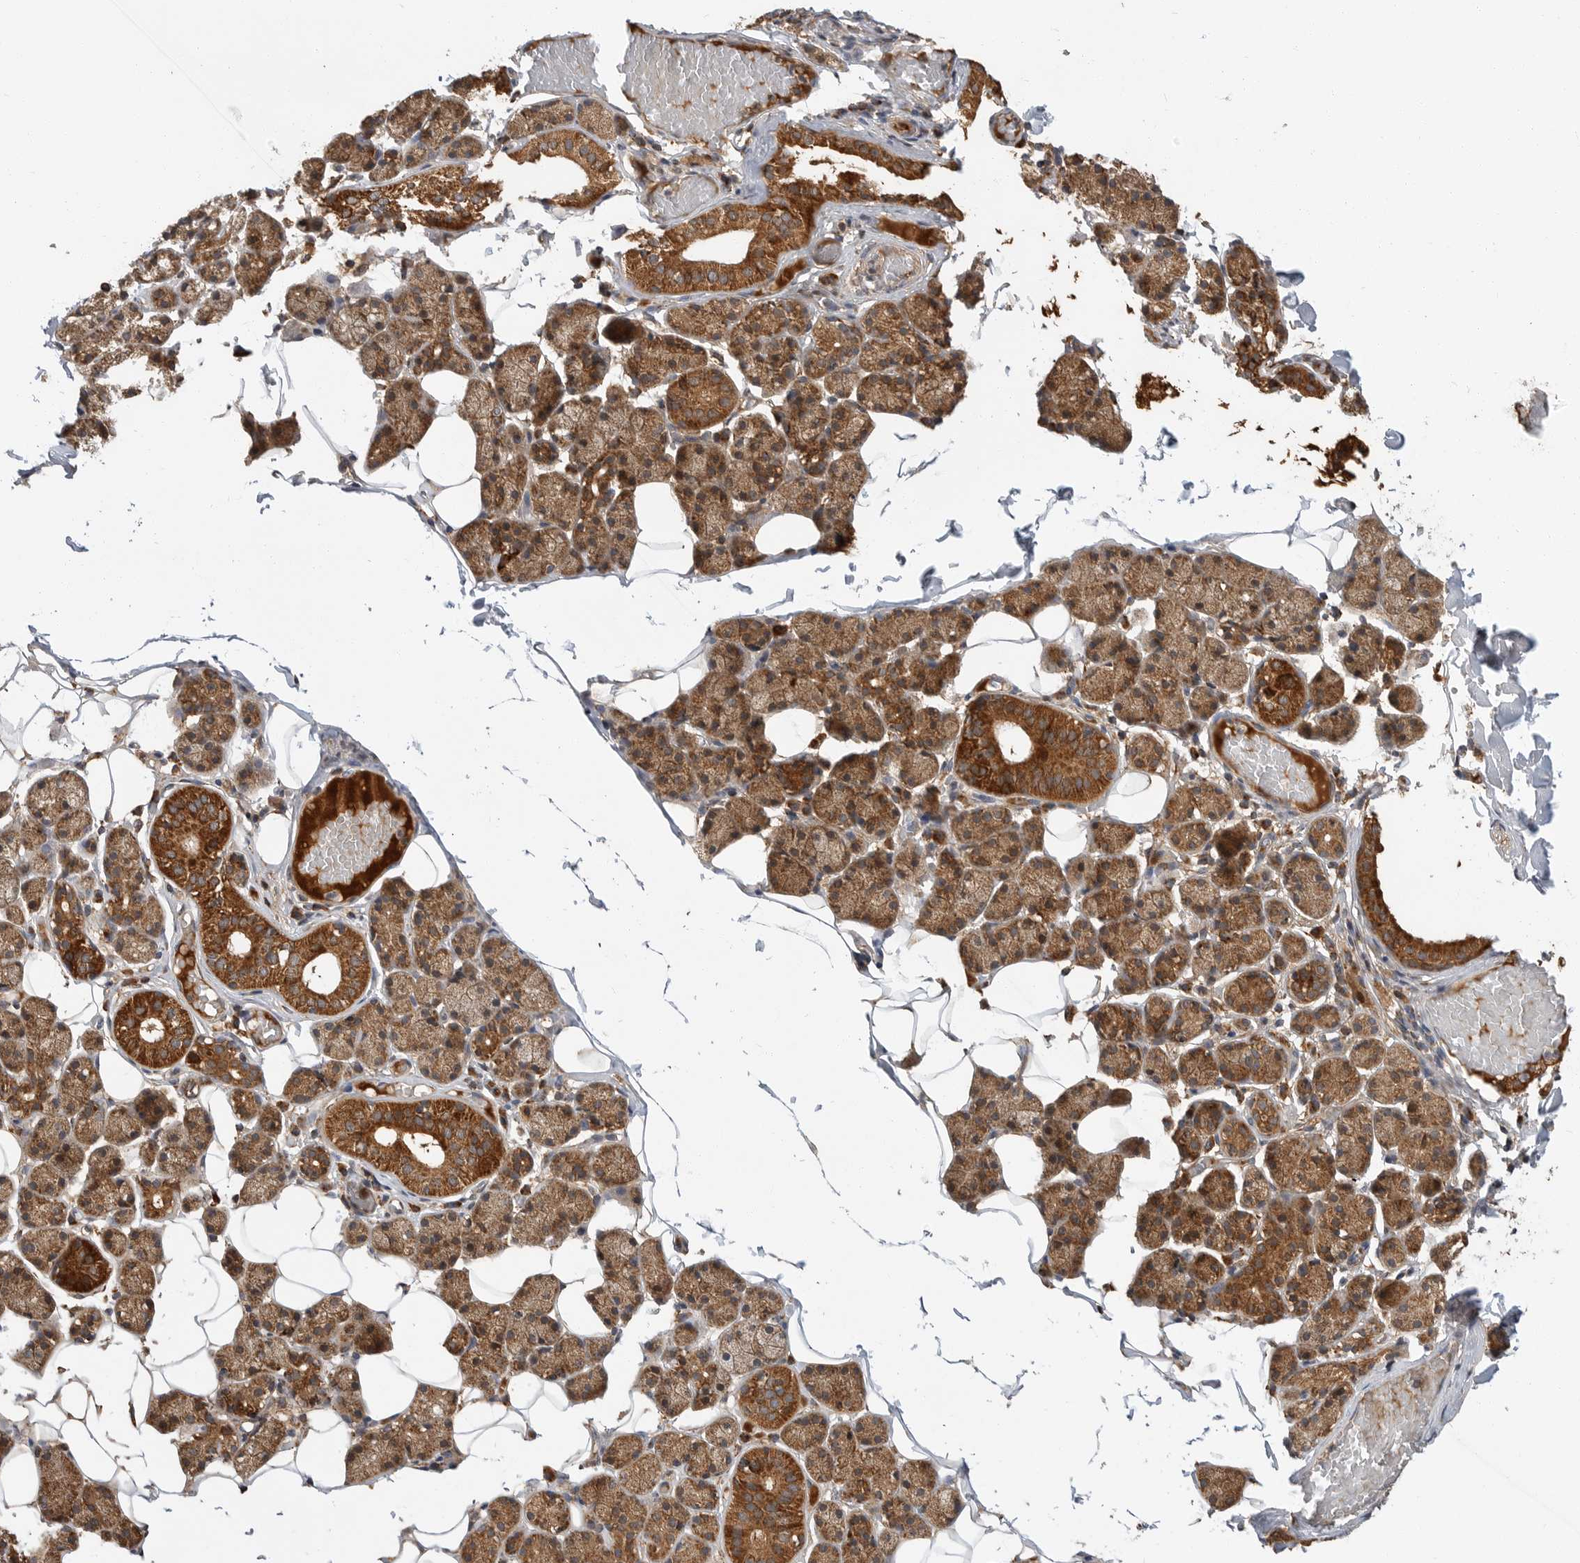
{"staining": {"intensity": "strong", "quantity": ">75%", "location": "cytoplasmic/membranous"}, "tissue": "salivary gland", "cell_type": "Glandular cells", "image_type": "normal", "snomed": [{"axis": "morphology", "description": "Normal tissue, NOS"}, {"axis": "topography", "description": "Salivary gland"}], "caption": "High-power microscopy captured an immunohistochemistry (IHC) histopathology image of normal salivary gland, revealing strong cytoplasmic/membranous expression in about >75% of glandular cells.", "gene": "KYAT3", "patient": {"sex": "female", "age": 33}}